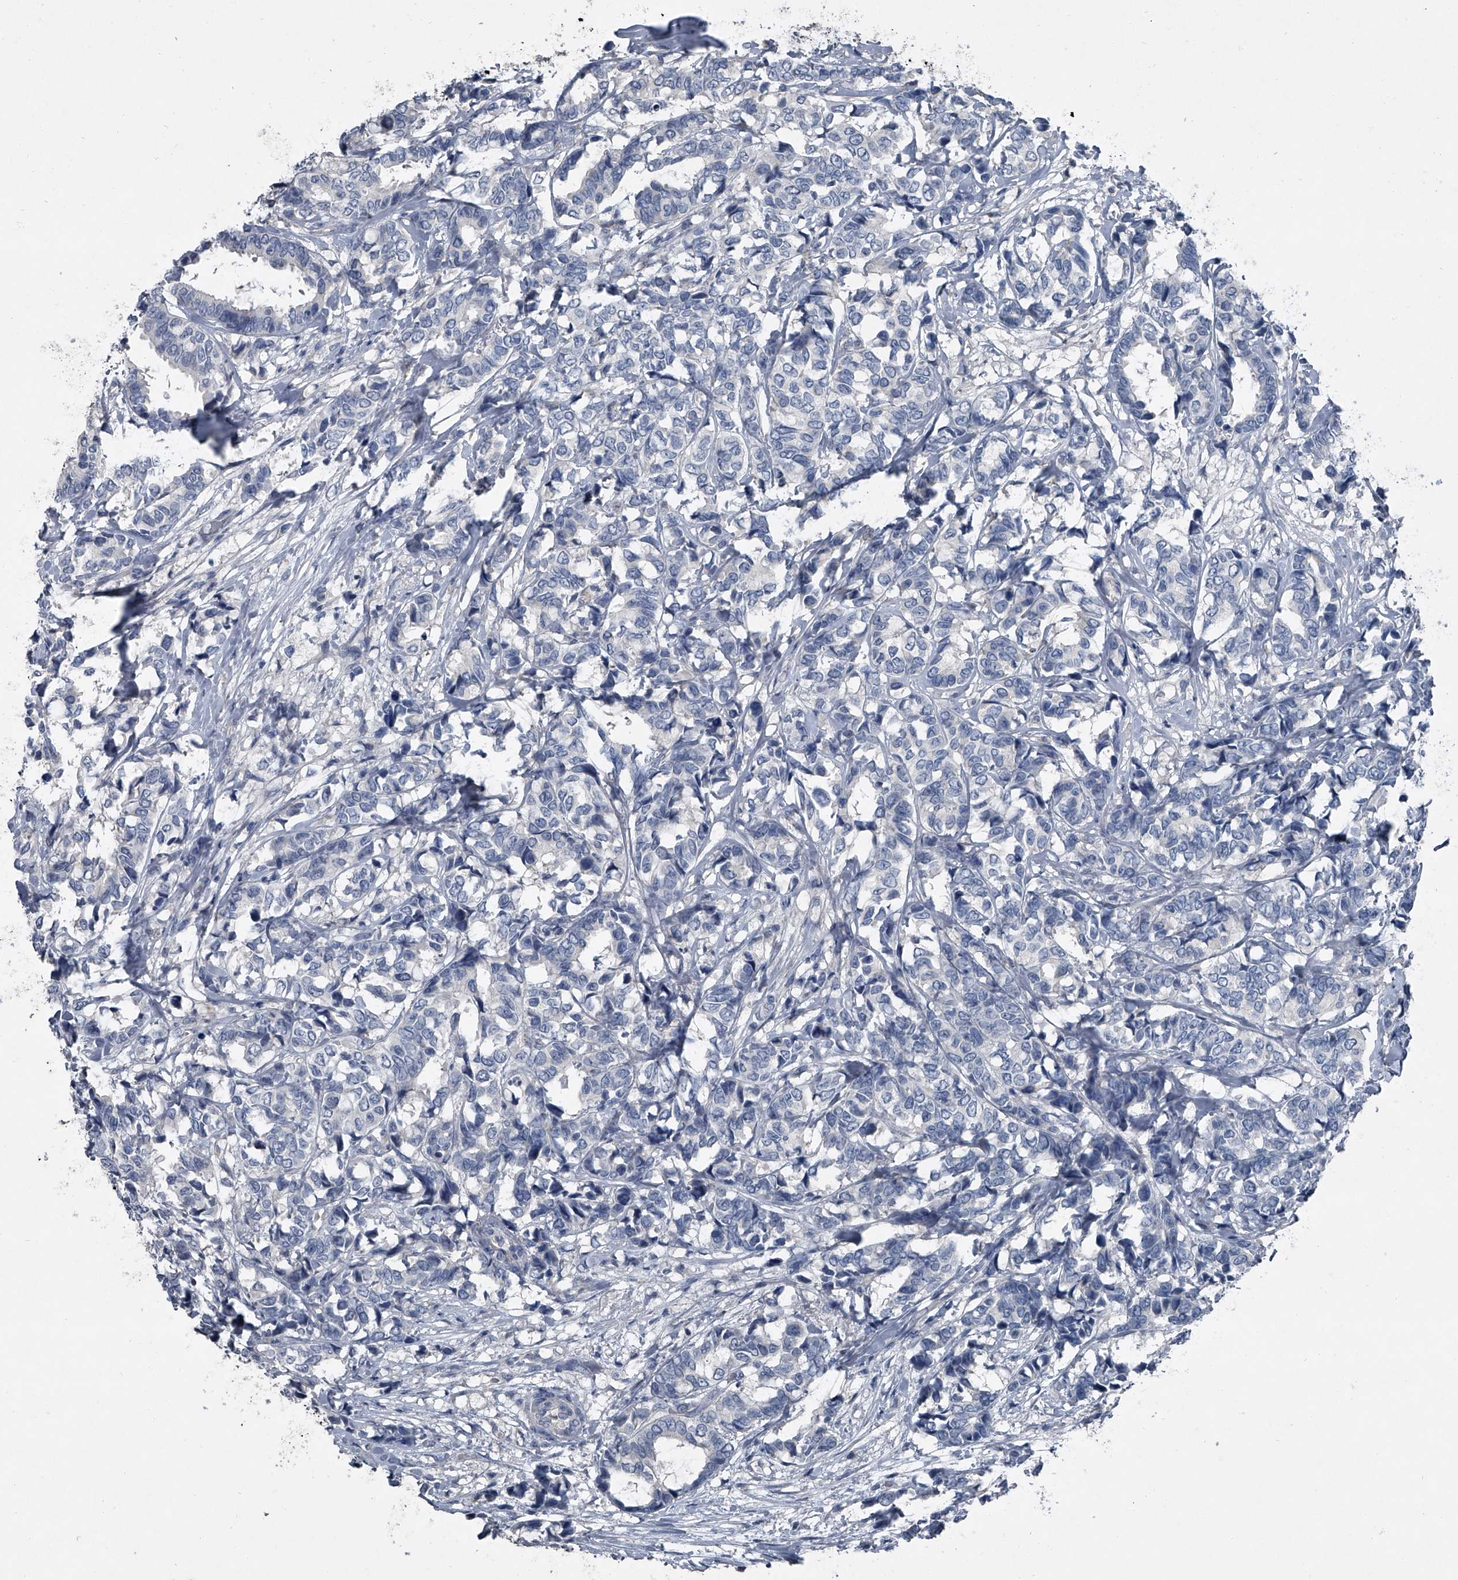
{"staining": {"intensity": "negative", "quantity": "none", "location": "none"}, "tissue": "breast cancer", "cell_type": "Tumor cells", "image_type": "cancer", "snomed": [{"axis": "morphology", "description": "Duct carcinoma"}, {"axis": "topography", "description": "Breast"}], "caption": "There is no significant staining in tumor cells of breast cancer (invasive ductal carcinoma).", "gene": "HEPHL1", "patient": {"sex": "female", "age": 87}}